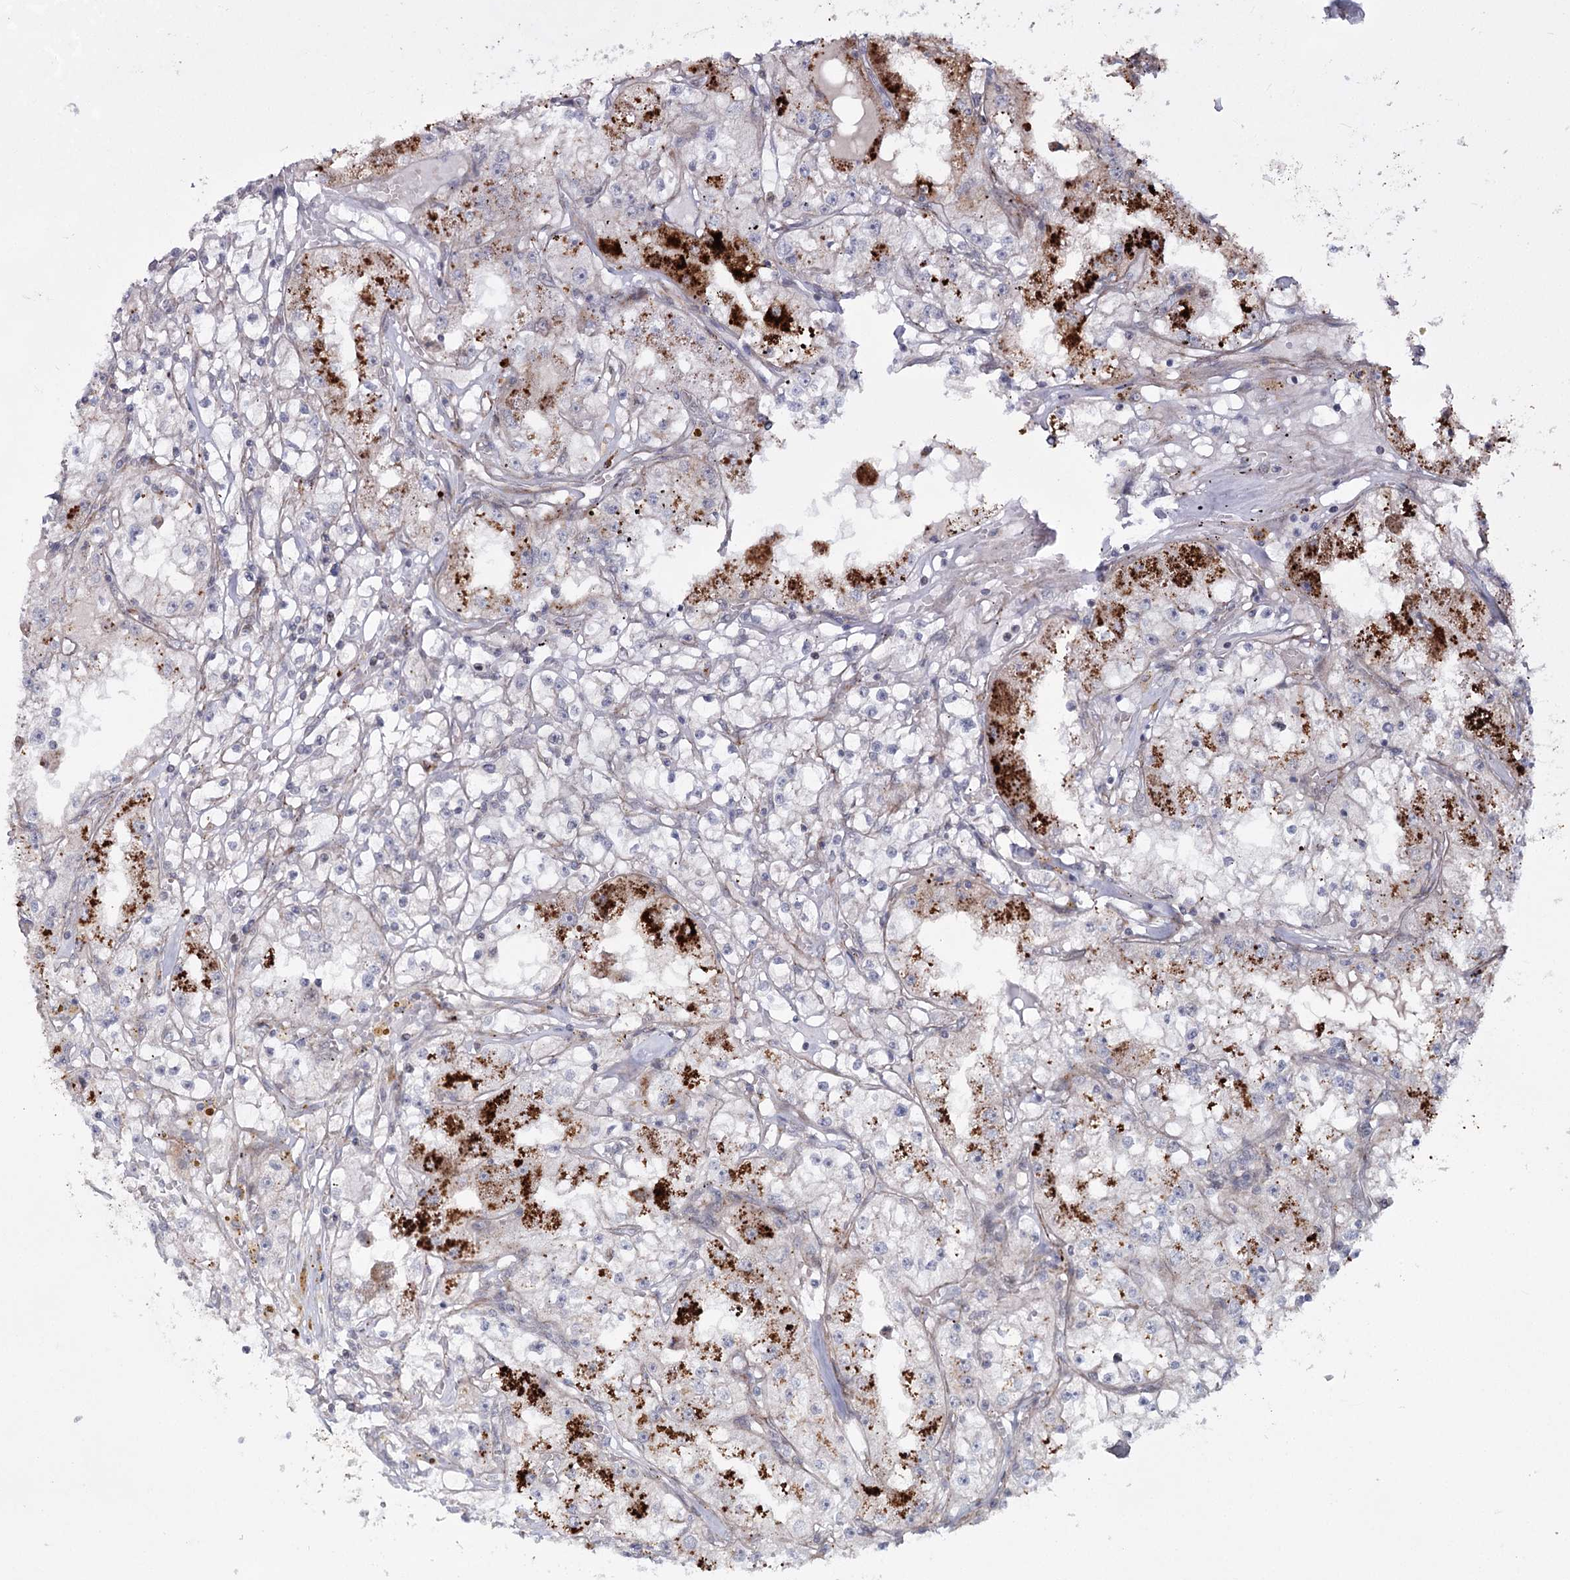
{"staining": {"intensity": "negative", "quantity": "none", "location": "none"}, "tissue": "renal cancer", "cell_type": "Tumor cells", "image_type": "cancer", "snomed": [{"axis": "morphology", "description": "Adenocarcinoma, NOS"}, {"axis": "topography", "description": "Kidney"}], "caption": "Tumor cells are negative for brown protein staining in renal cancer (adenocarcinoma).", "gene": "ATL2", "patient": {"sex": "male", "age": 56}}